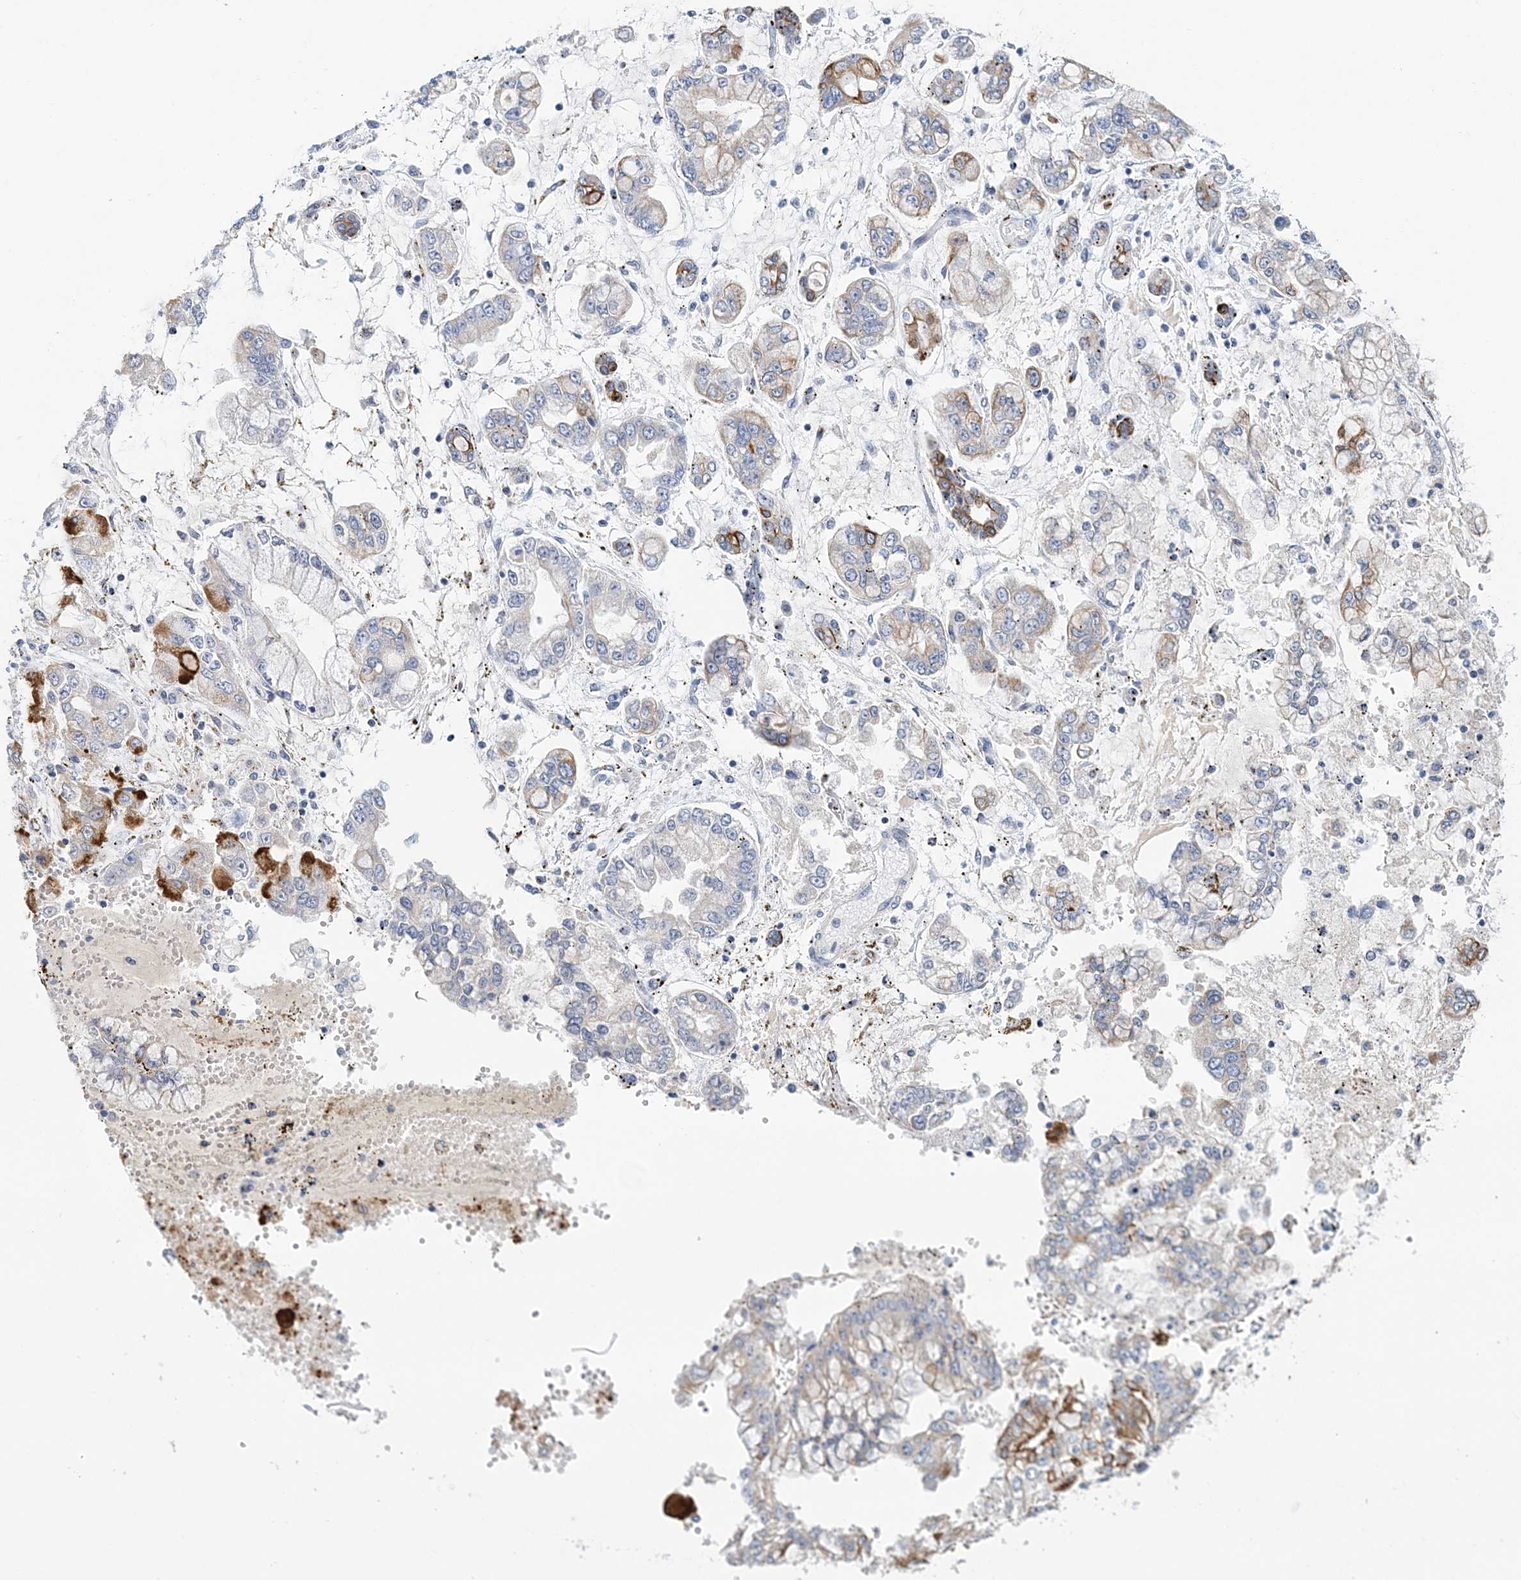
{"staining": {"intensity": "moderate", "quantity": "<25%", "location": "cytoplasmic/membranous"}, "tissue": "stomach cancer", "cell_type": "Tumor cells", "image_type": "cancer", "snomed": [{"axis": "morphology", "description": "Normal tissue, NOS"}, {"axis": "morphology", "description": "Adenocarcinoma, NOS"}, {"axis": "topography", "description": "Stomach, upper"}, {"axis": "topography", "description": "Stomach"}], "caption": "Stomach cancer (adenocarcinoma) was stained to show a protein in brown. There is low levels of moderate cytoplasmic/membranous staining in approximately <25% of tumor cells.", "gene": "LRRIQ4", "patient": {"sex": "male", "age": 76}}